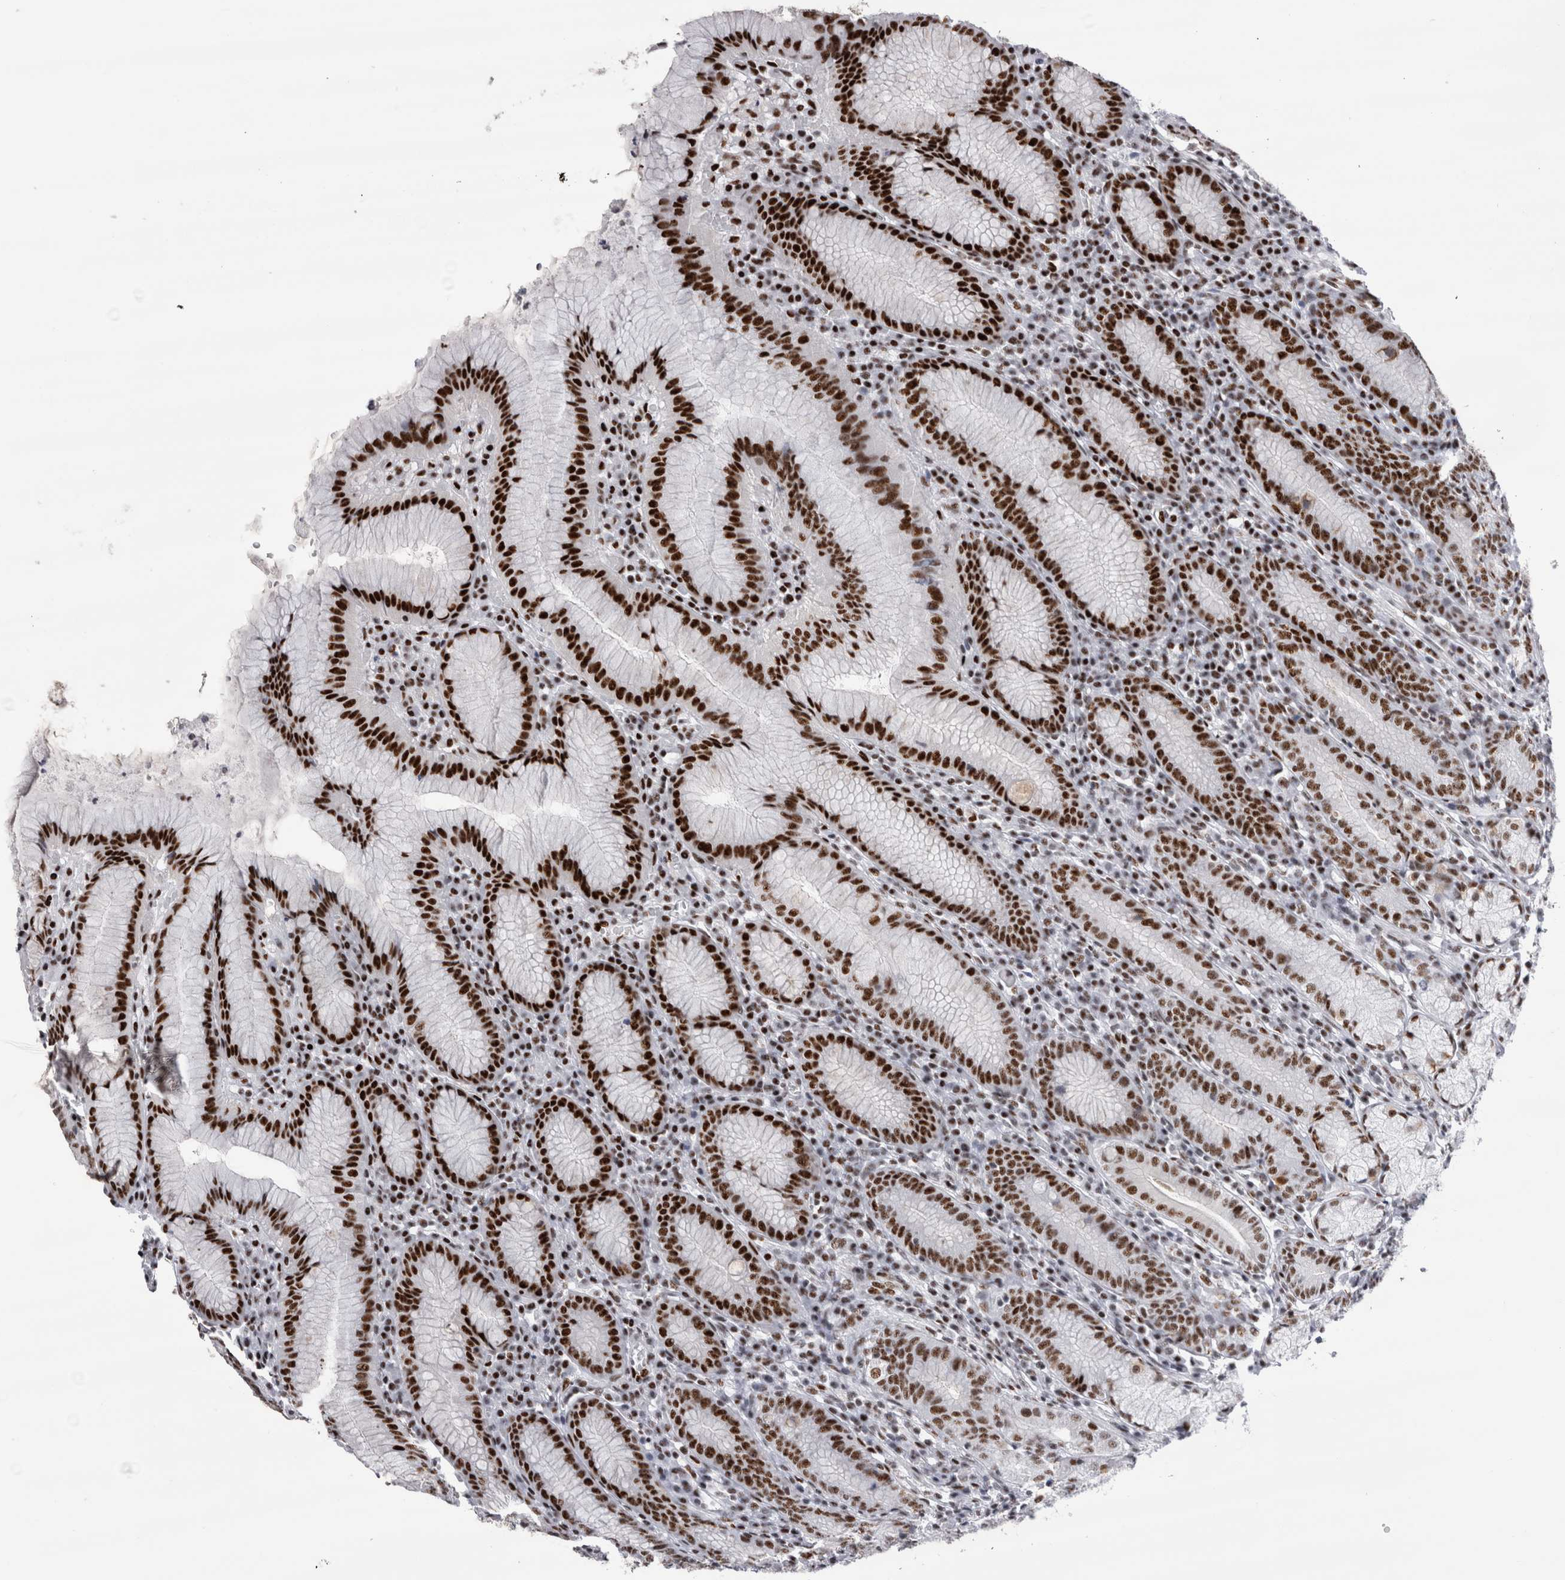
{"staining": {"intensity": "strong", "quantity": ">75%", "location": "nuclear"}, "tissue": "stomach", "cell_type": "Glandular cells", "image_type": "normal", "snomed": [{"axis": "morphology", "description": "Normal tissue, NOS"}, {"axis": "topography", "description": "Stomach"}], "caption": "IHC image of unremarkable stomach: stomach stained using IHC shows high levels of strong protein expression localized specifically in the nuclear of glandular cells, appearing as a nuclear brown color.", "gene": "RBM6", "patient": {"sex": "male", "age": 55}}